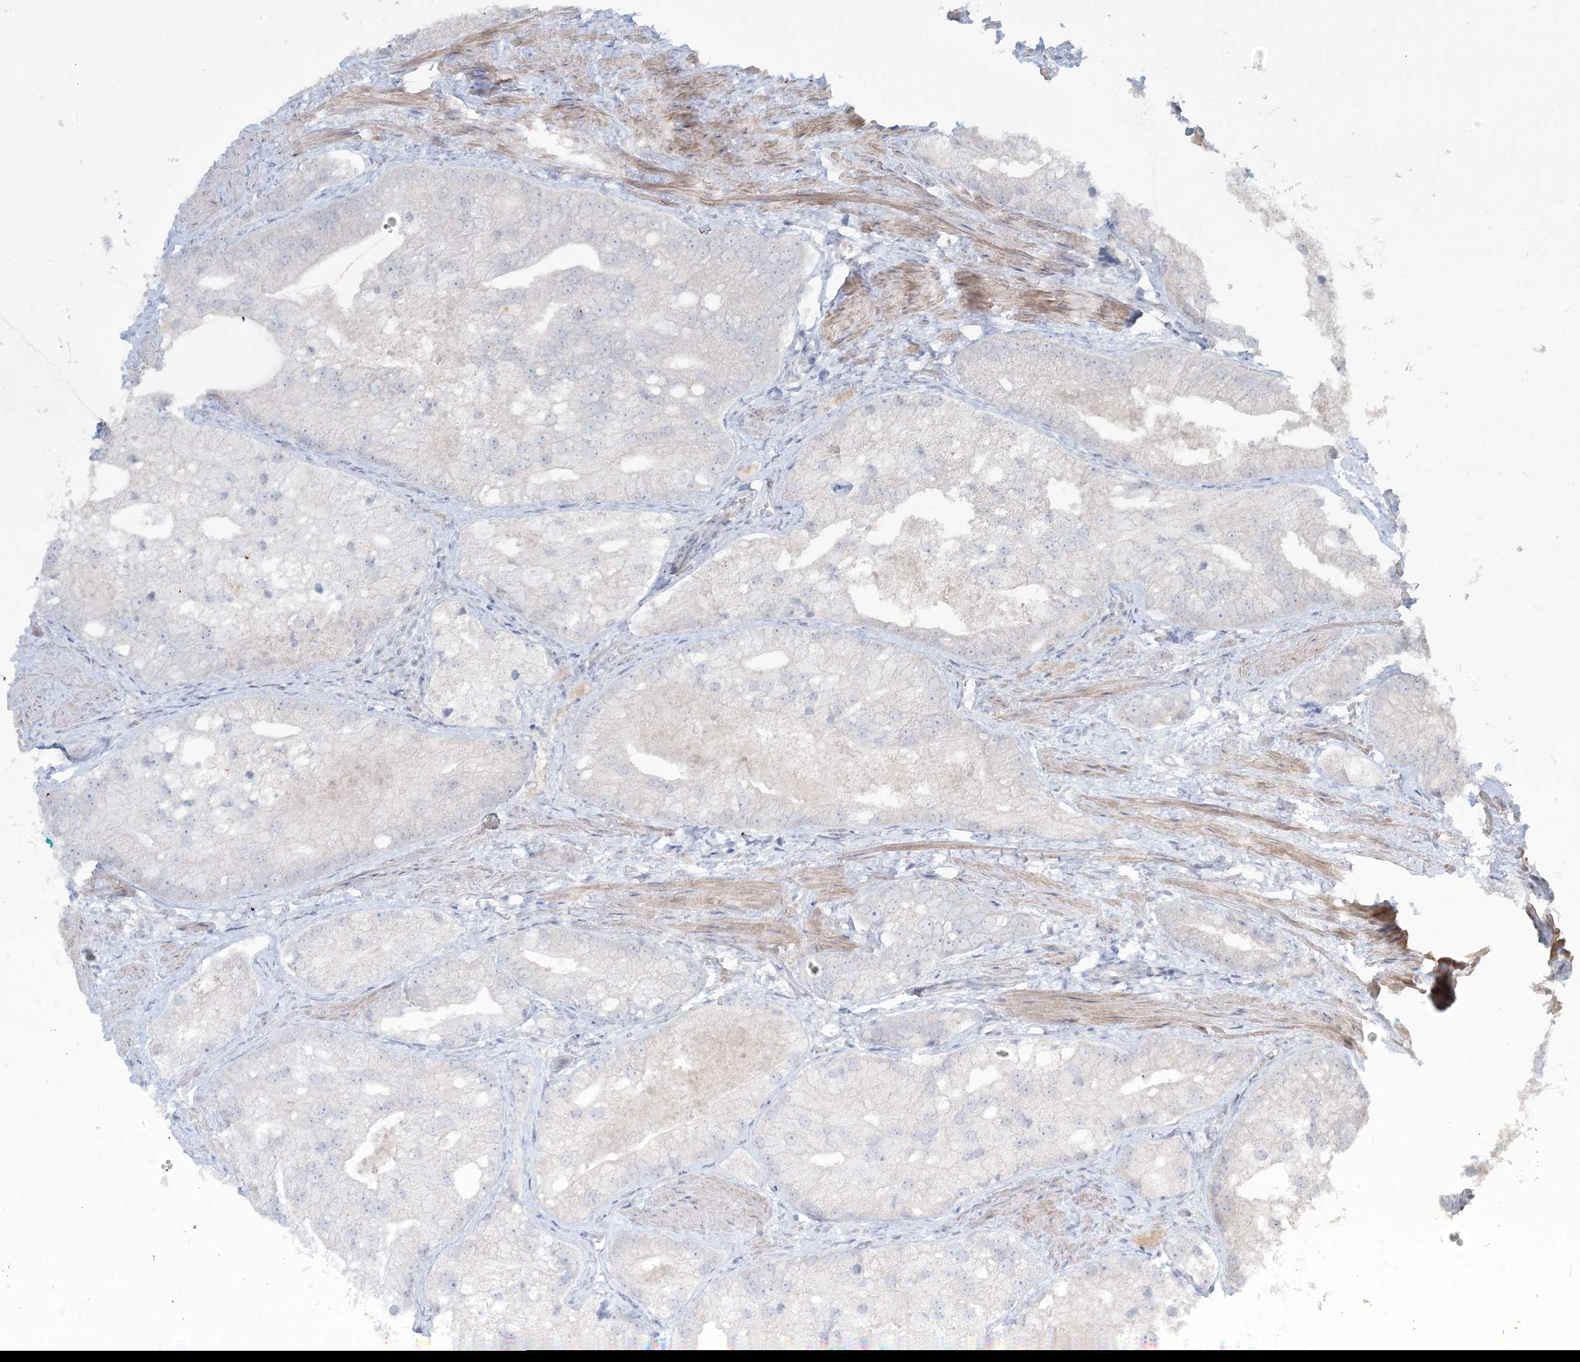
{"staining": {"intensity": "negative", "quantity": "none", "location": "none"}, "tissue": "prostate cancer", "cell_type": "Tumor cells", "image_type": "cancer", "snomed": [{"axis": "morphology", "description": "Adenocarcinoma, Low grade"}, {"axis": "topography", "description": "Prostate"}], "caption": "Micrograph shows no significant protein positivity in tumor cells of prostate cancer.", "gene": "NPHS2", "patient": {"sex": "male", "age": 69}}